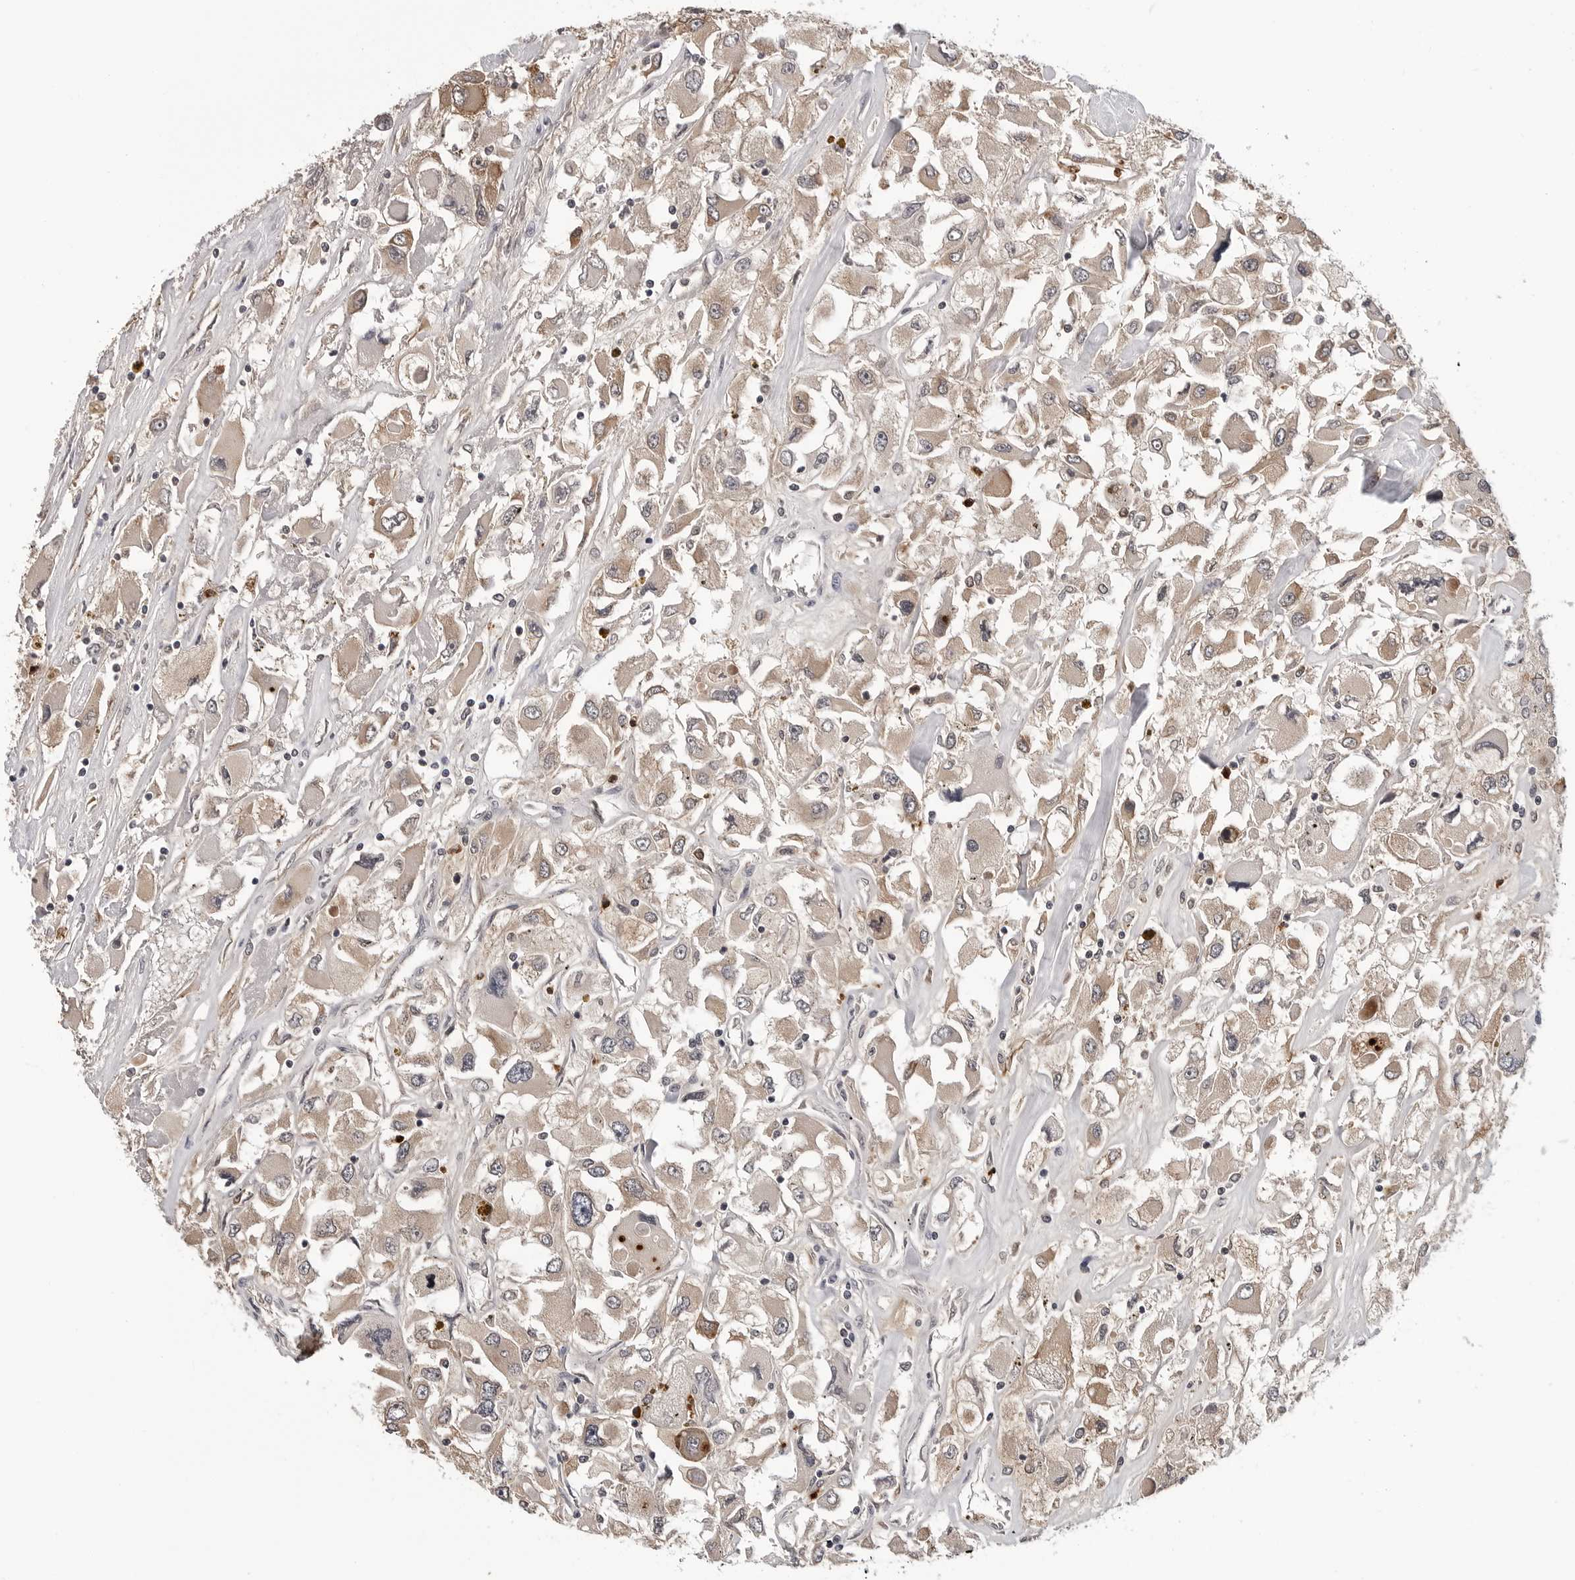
{"staining": {"intensity": "moderate", "quantity": "25%-75%", "location": "cytoplasmic/membranous"}, "tissue": "renal cancer", "cell_type": "Tumor cells", "image_type": "cancer", "snomed": [{"axis": "morphology", "description": "Adenocarcinoma, NOS"}, {"axis": "topography", "description": "Kidney"}], "caption": "An image of renal adenocarcinoma stained for a protein shows moderate cytoplasmic/membranous brown staining in tumor cells.", "gene": "TRMT13", "patient": {"sex": "female", "age": 52}}